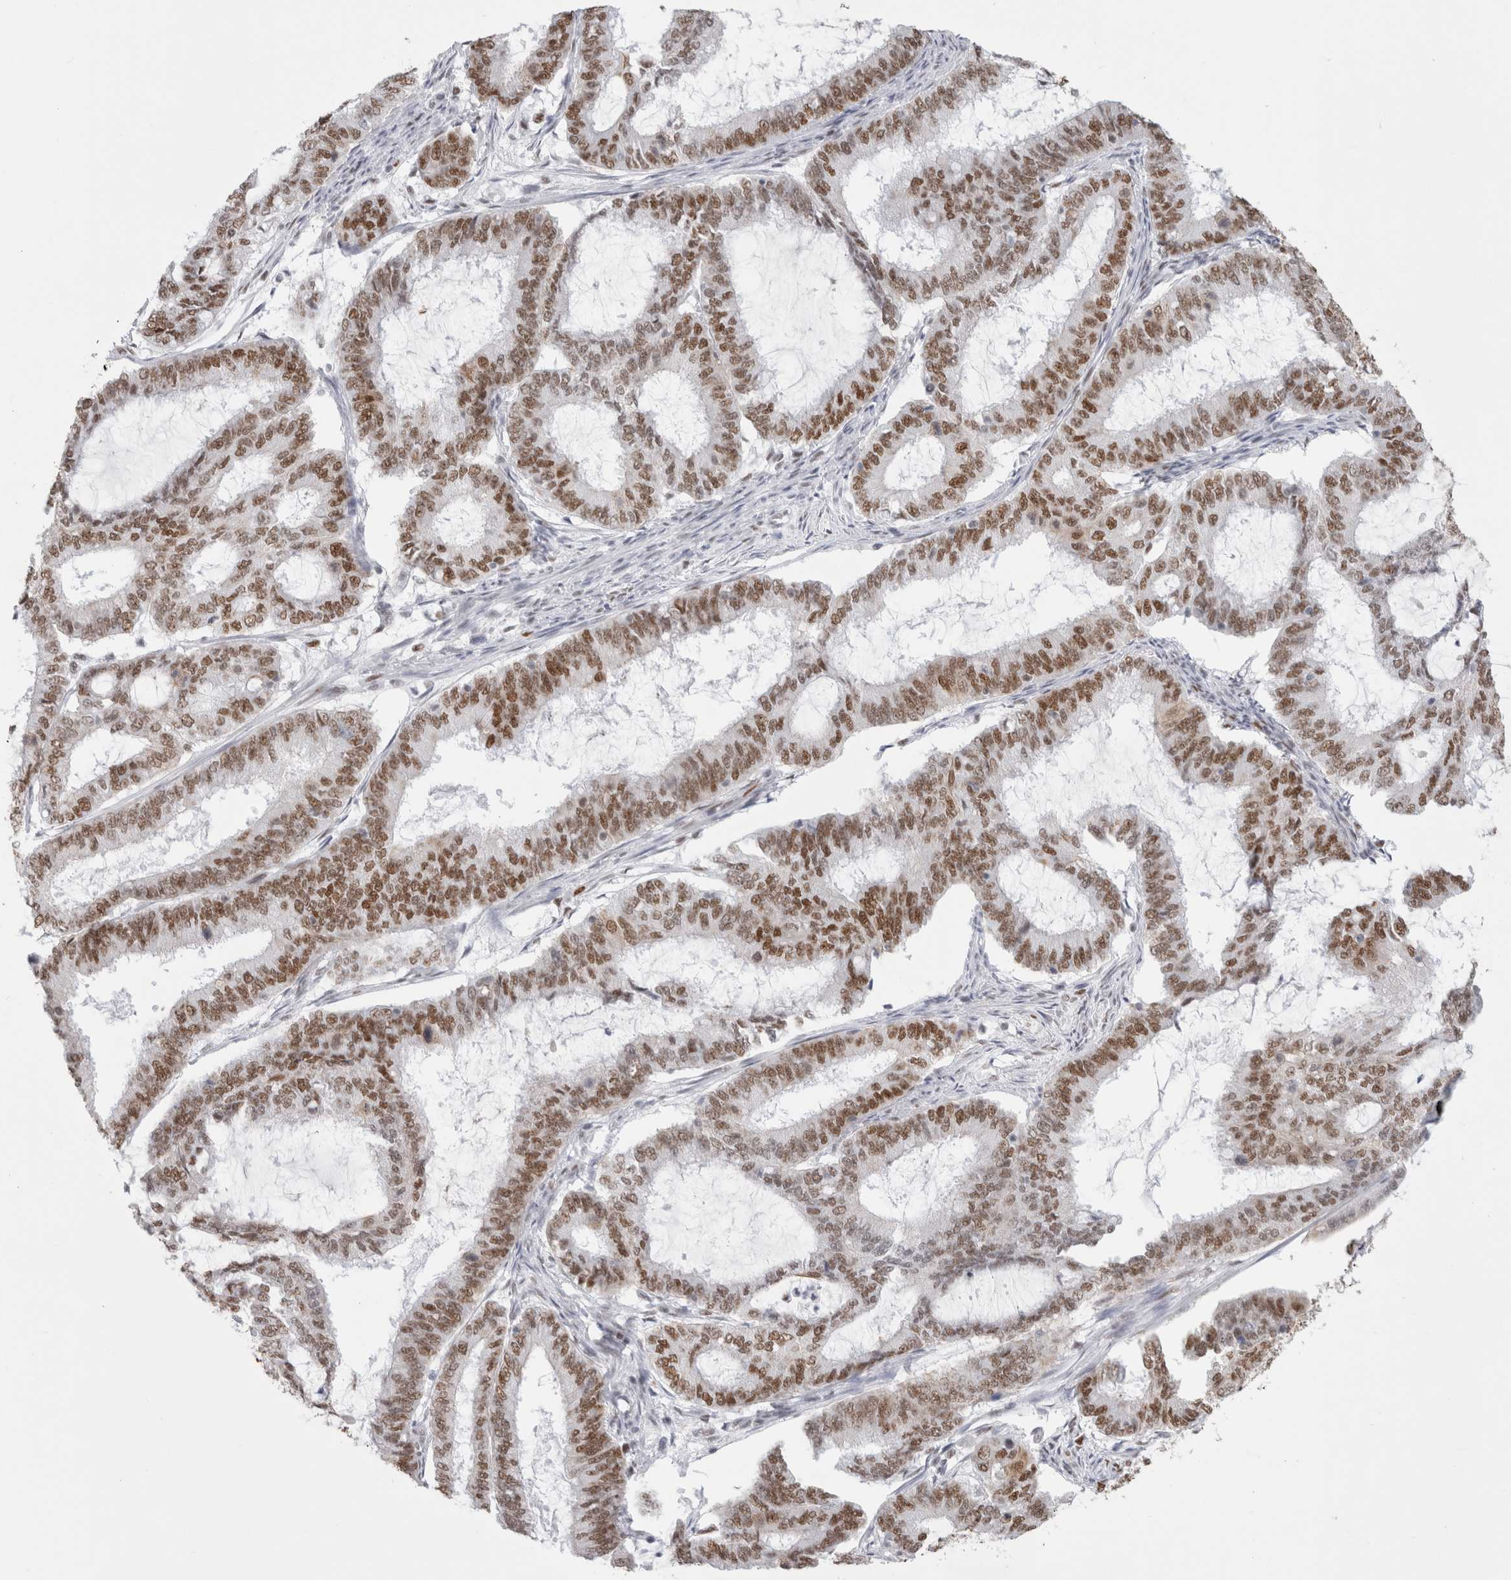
{"staining": {"intensity": "moderate", "quantity": ">75%", "location": "nuclear"}, "tissue": "endometrial cancer", "cell_type": "Tumor cells", "image_type": "cancer", "snomed": [{"axis": "morphology", "description": "Adenocarcinoma, NOS"}, {"axis": "topography", "description": "Endometrium"}], "caption": "Brown immunohistochemical staining in adenocarcinoma (endometrial) reveals moderate nuclear positivity in about >75% of tumor cells.", "gene": "SMARCC1", "patient": {"sex": "female", "age": 51}}